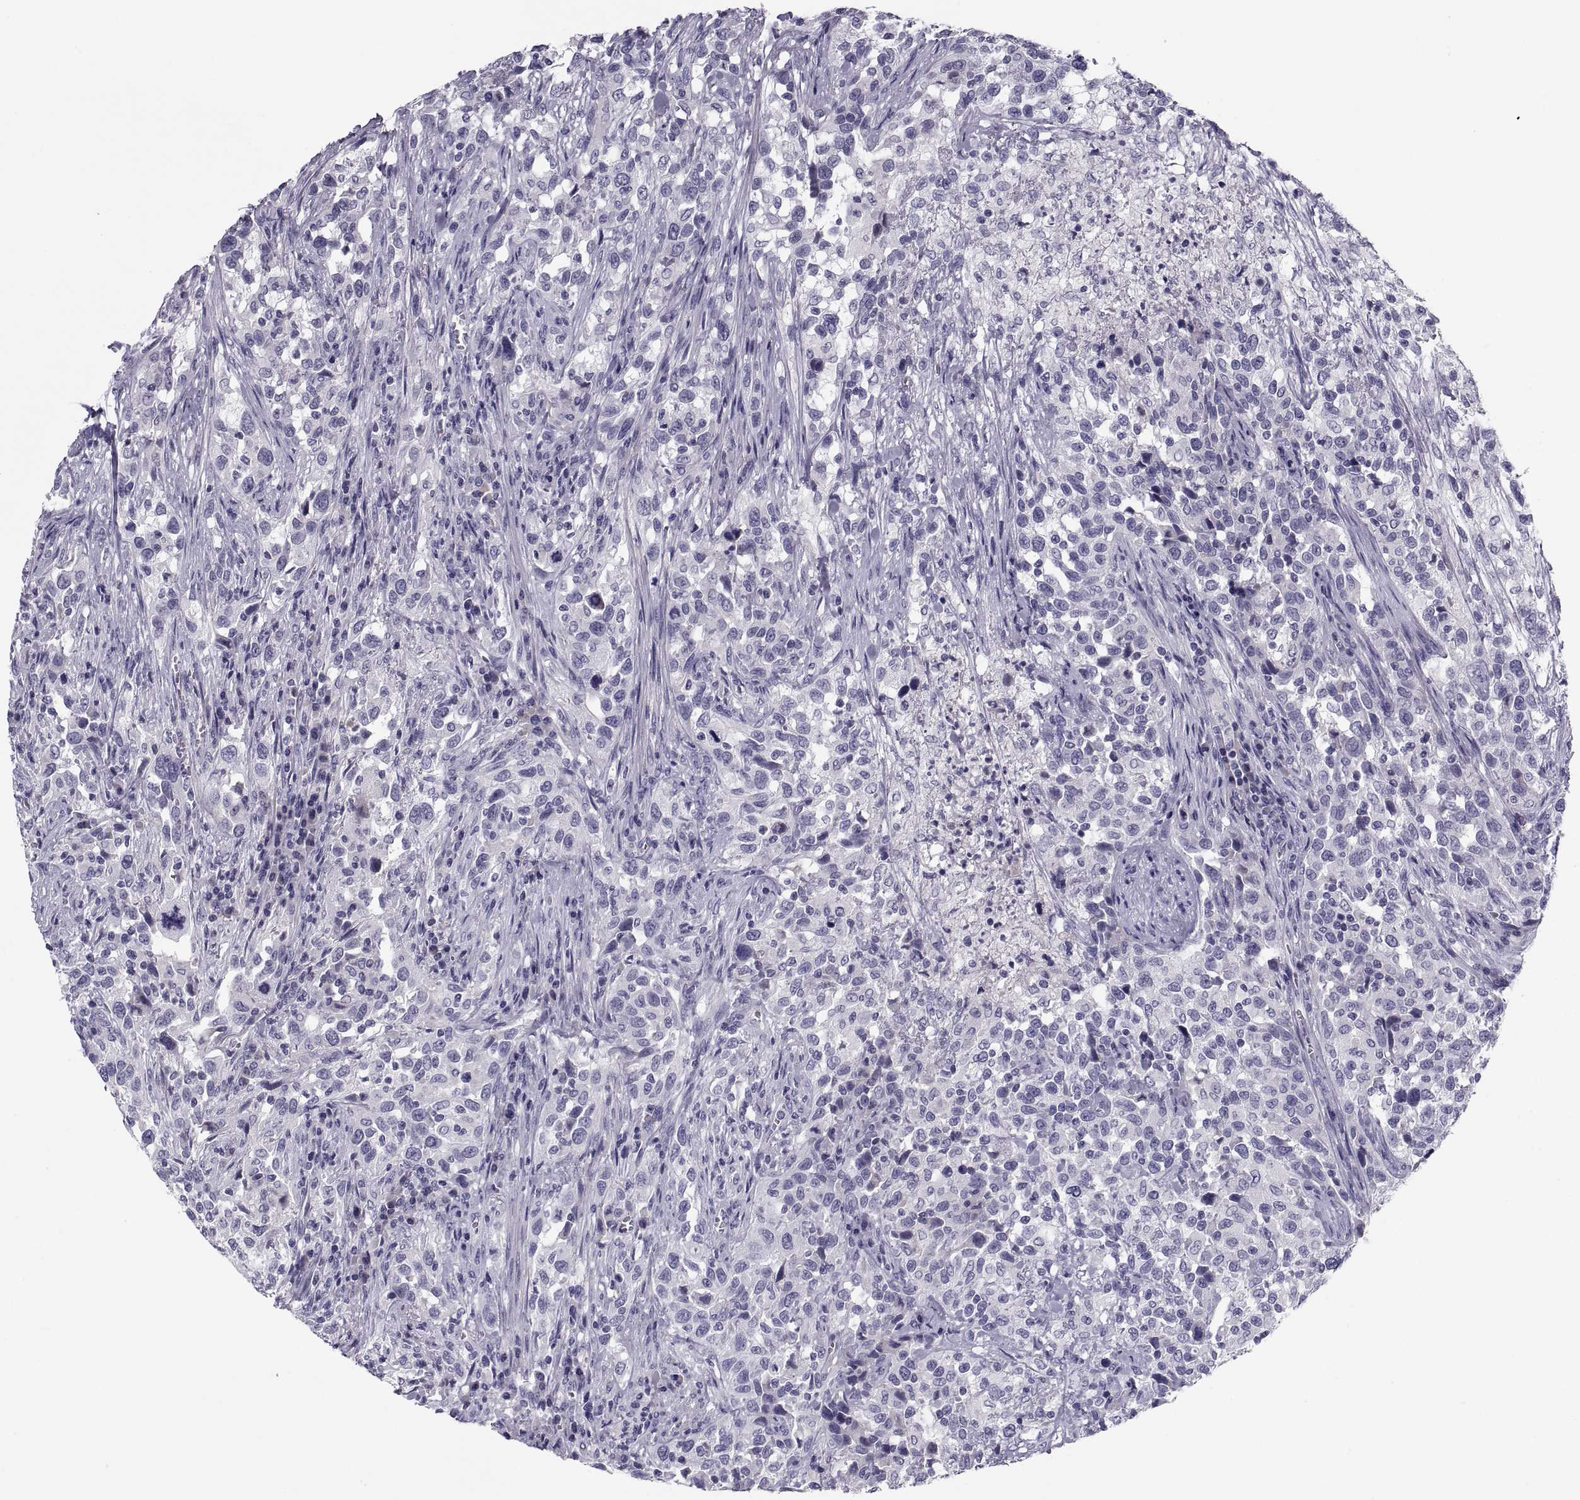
{"staining": {"intensity": "negative", "quantity": "none", "location": "none"}, "tissue": "urothelial cancer", "cell_type": "Tumor cells", "image_type": "cancer", "snomed": [{"axis": "morphology", "description": "Urothelial carcinoma, NOS"}, {"axis": "morphology", "description": "Urothelial carcinoma, High grade"}, {"axis": "topography", "description": "Urinary bladder"}], "caption": "Transitional cell carcinoma stained for a protein using immunohistochemistry (IHC) demonstrates no expression tumor cells.", "gene": "PDZRN4", "patient": {"sex": "female", "age": 64}}